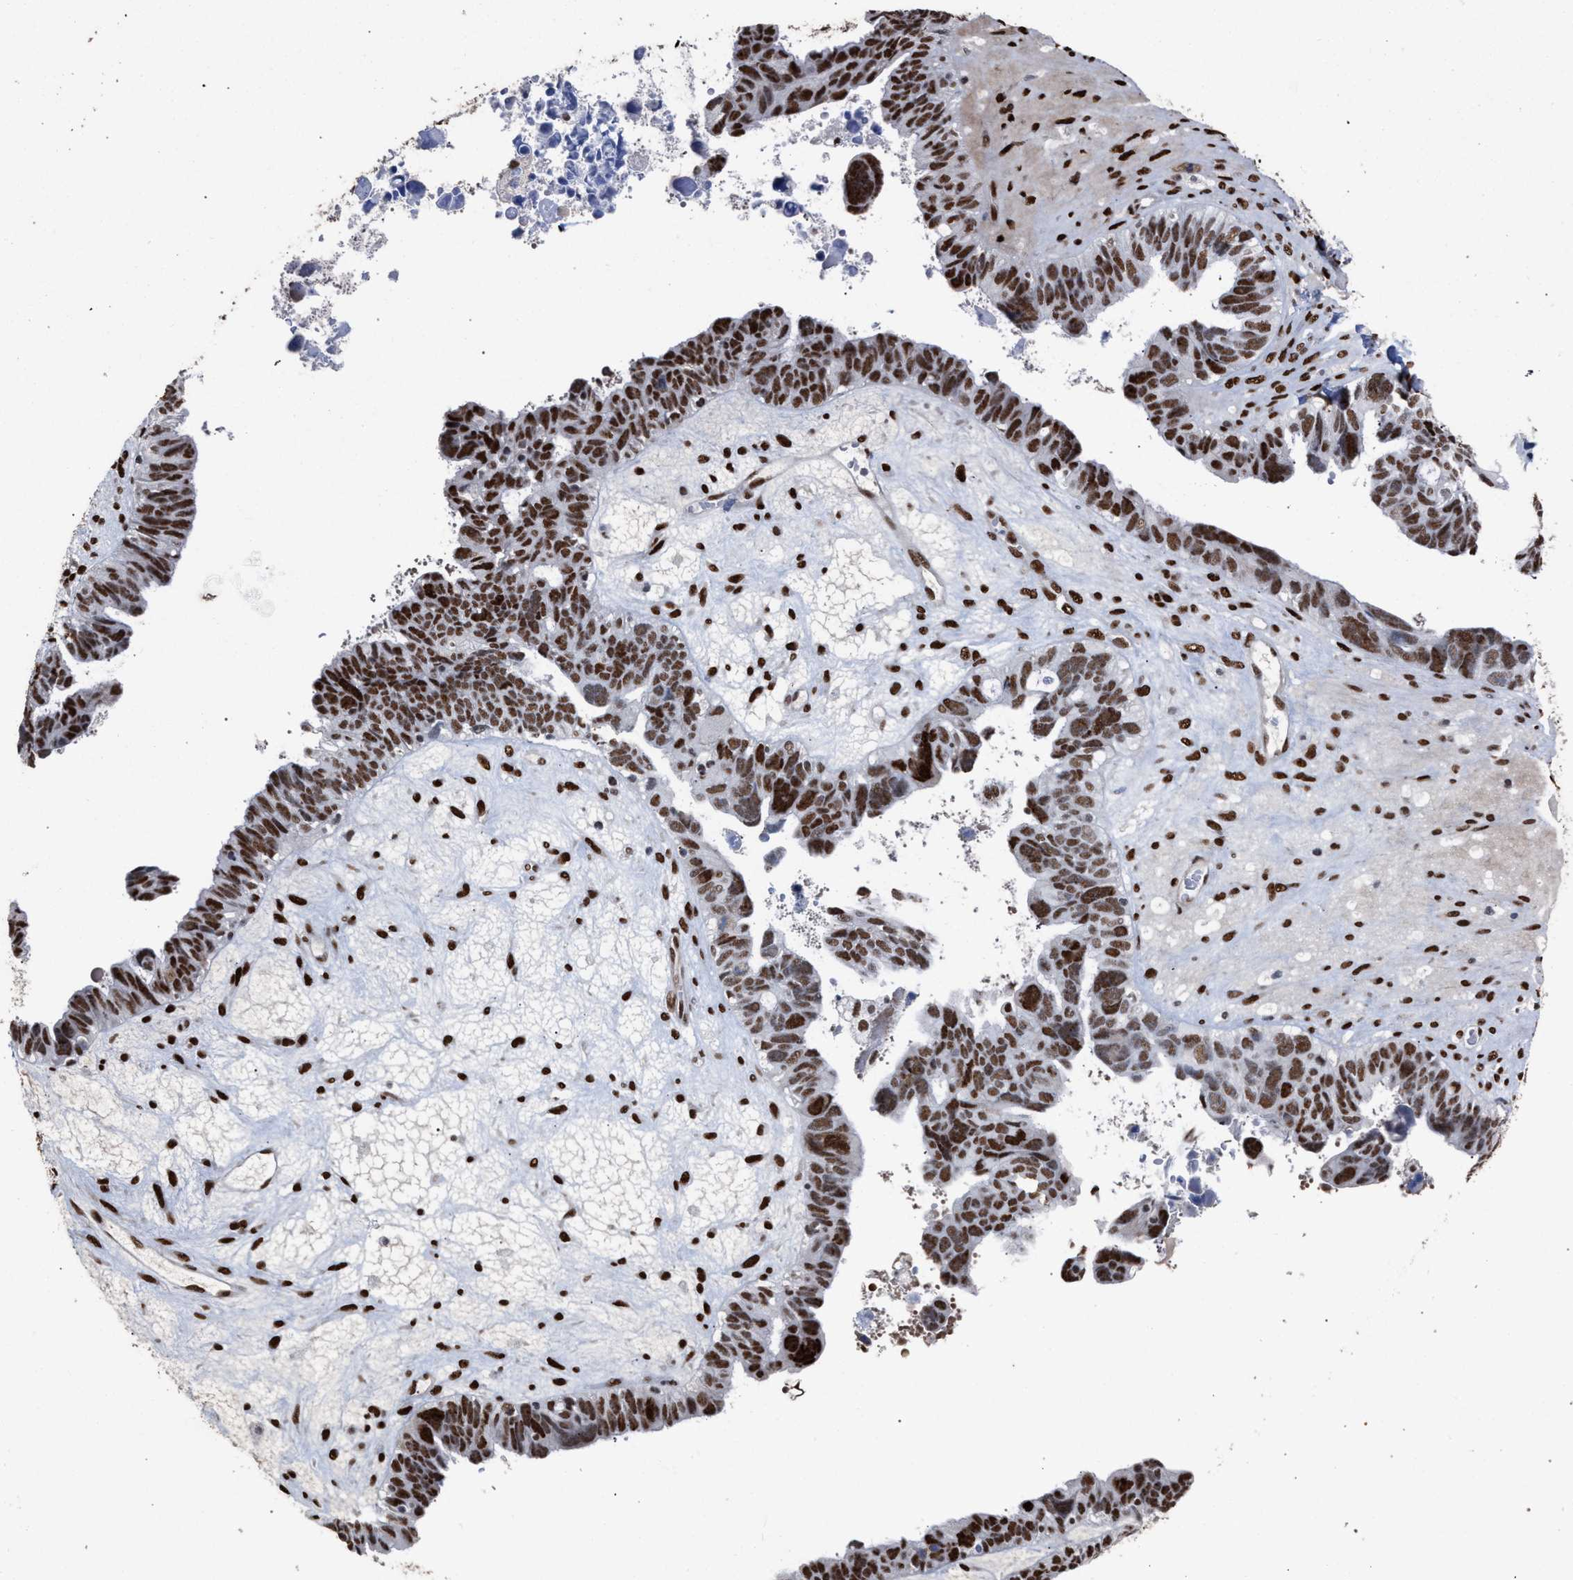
{"staining": {"intensity": "moderate", "quantity": ">75%", "location": "nuclear"}, "tissue": "ovarian cancer", "cell_type": "Tumor cells", "image_type": "cancer", "snomed": [{"axis": "morphology", "description": "Cystadenocarcinoma, serous, NOS"}, {"axis": "topography", "description": "Ovary"}], "caption": "Immunohistochemistry (IHC) (DAB (3,3'-diaminobenzidine)) staining of human ovarian cancer (serous cystadenocarcinoma) reveals moderate nuclear protein positivity in about >75% of tumor cells.", "gene": "TP53BP1", "patient": {"sex": "female", "age": 79}}